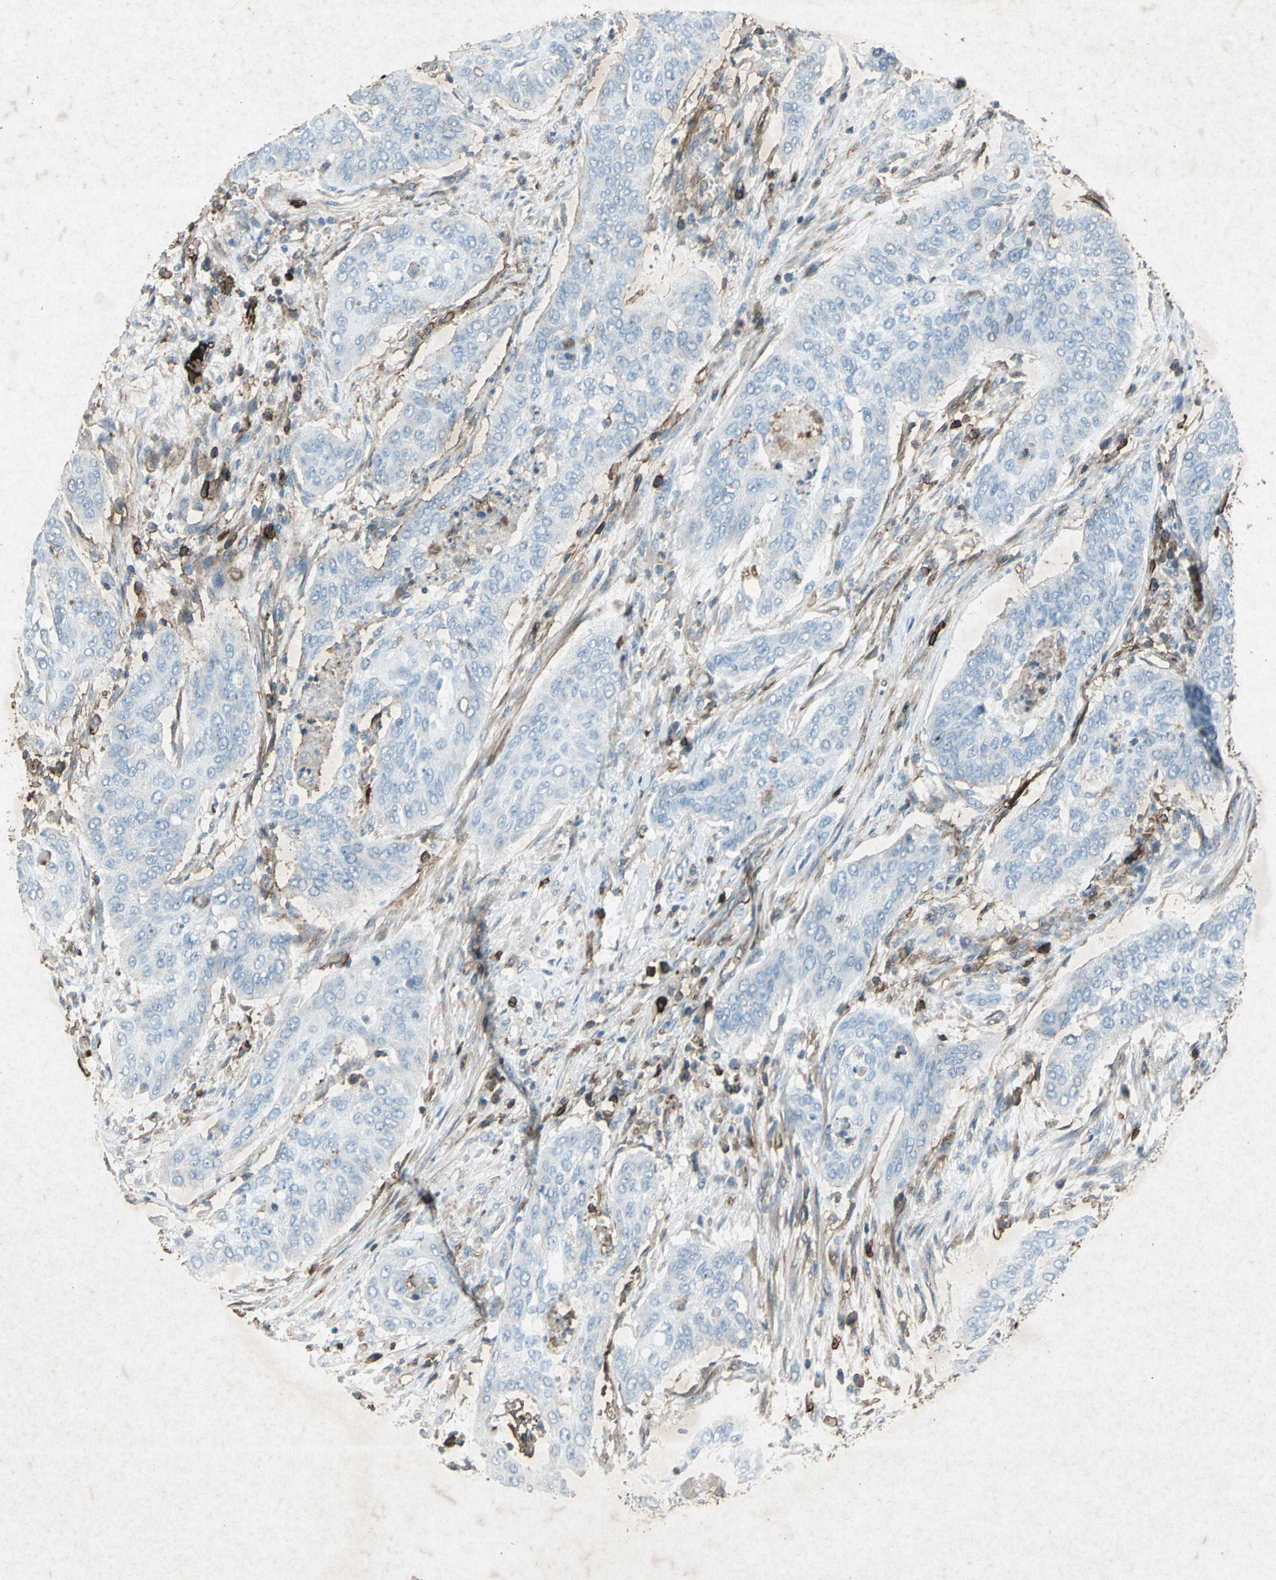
{"staining": {"intensity": "negative", "quantity": "none", "location": "none"}, "tissue": "cervical cancer", "cell_type": "Tumor cells", "image_type": "cancer", "snomed": [{"axis": "morphology", "description": "Squamous cell carcinoma, NOS"}, {"axis": "topography", "description": "Cervix"}], "caption": "An immunohistochemistry histopathology image of cervical cancer (squamous cell carcinoma) is shown. There is no staining in tumor cells of cervical cancer (squamous cell carcinoma).", "gene": "CCR6", "patient": {"sex": "female", "age": 39}}